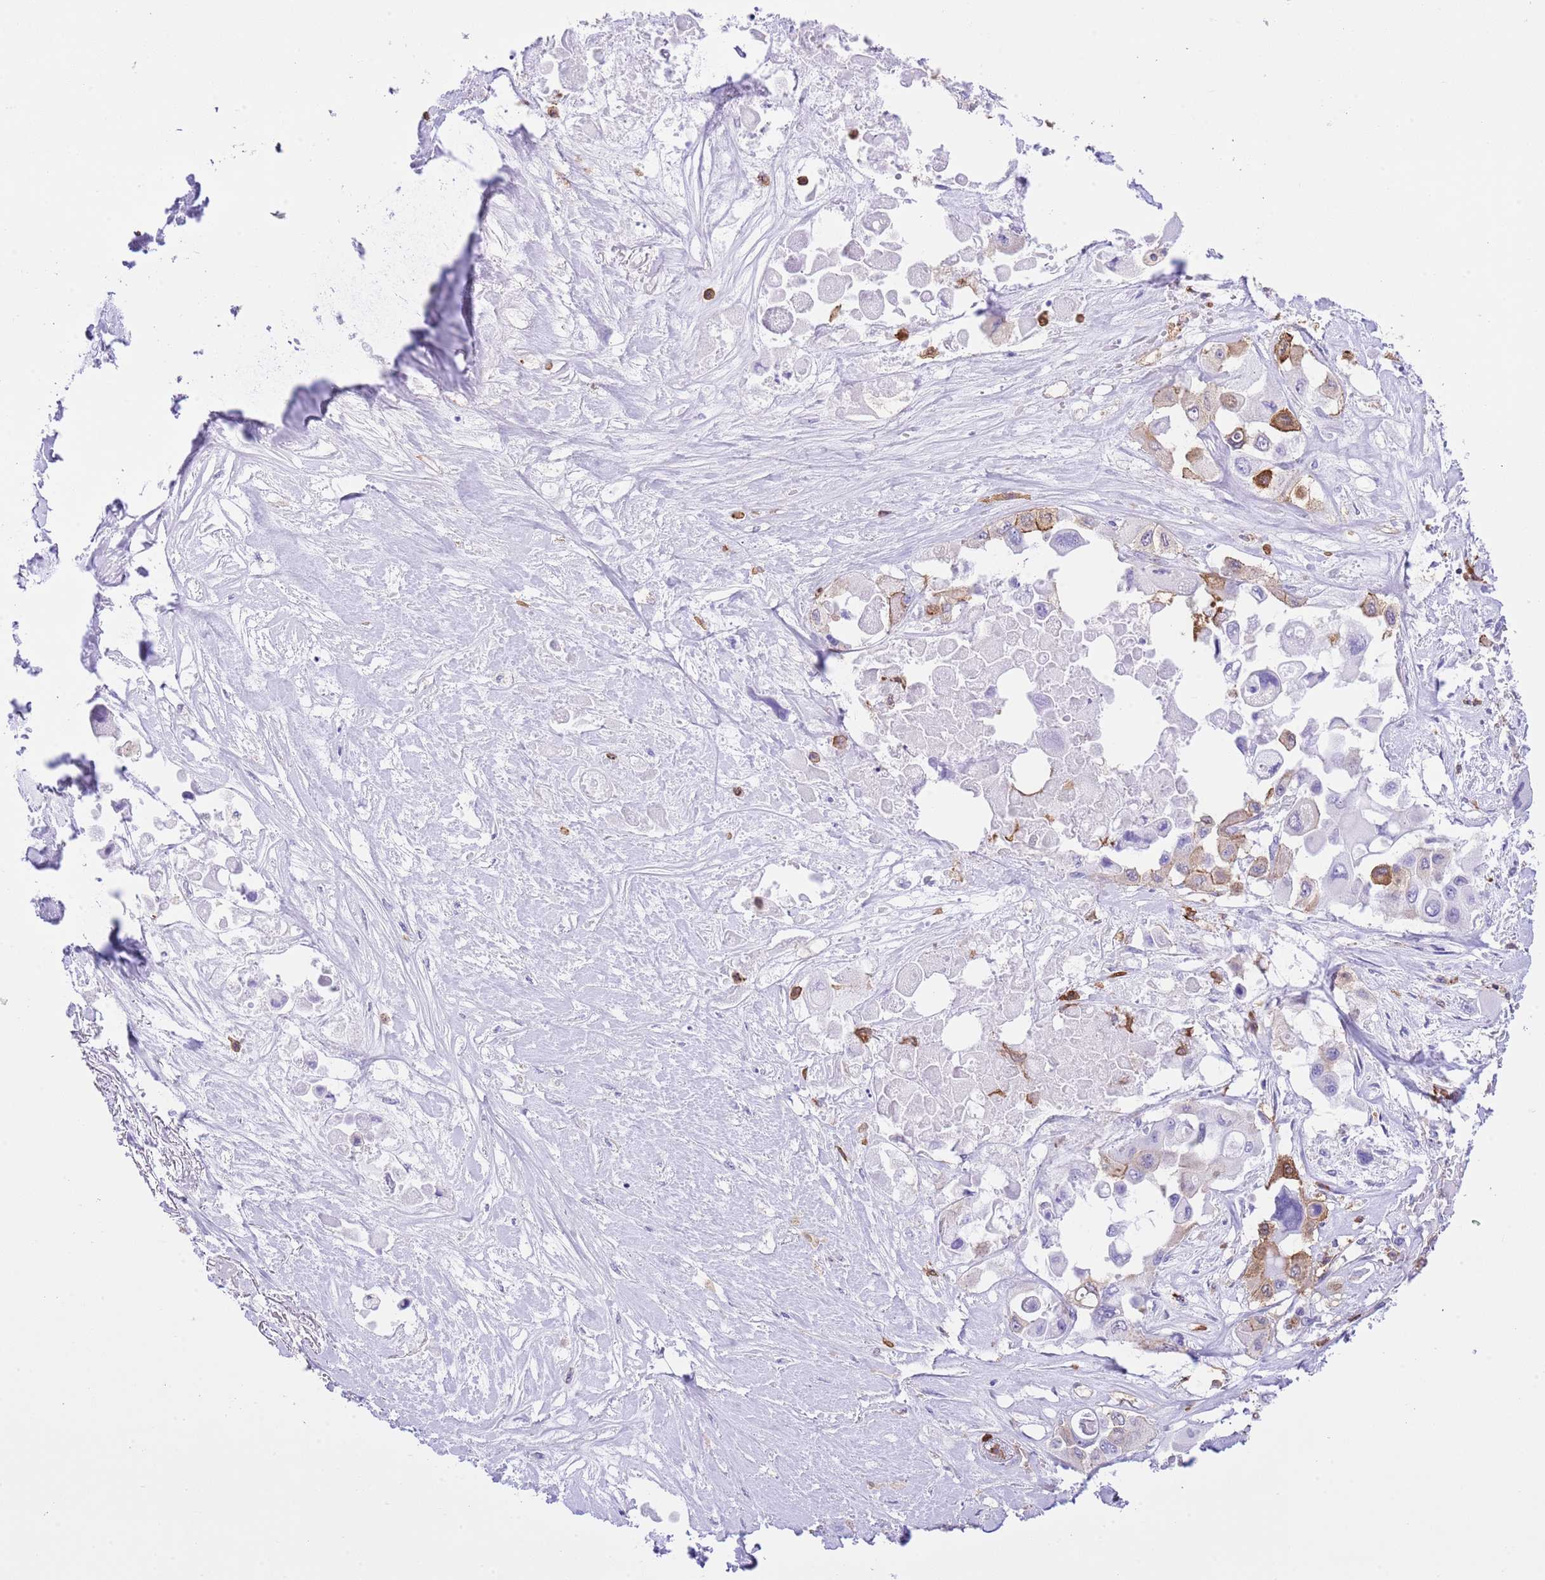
{"staining": {"intensity": "moderate", "quantity": "<25%", "location": "cytoplasmic/membranous"}, "tissue": "pancreatic cancer", "cell_type": "Tumor cells", "image_type": "cancer", "snomed": [{"axis": "morphology", "description": "Adenocarcinoma, NOS"}, {"axis": "topography", "description": "Pancreas"}], "caption": "A histopathology image of human pancreatic cancer stained for a protein shows moderate cytoplasmic/membranous brown staining in tumor cells.", "gene": "EFHD2", "patient": {"sex": "male", "age": 92}}